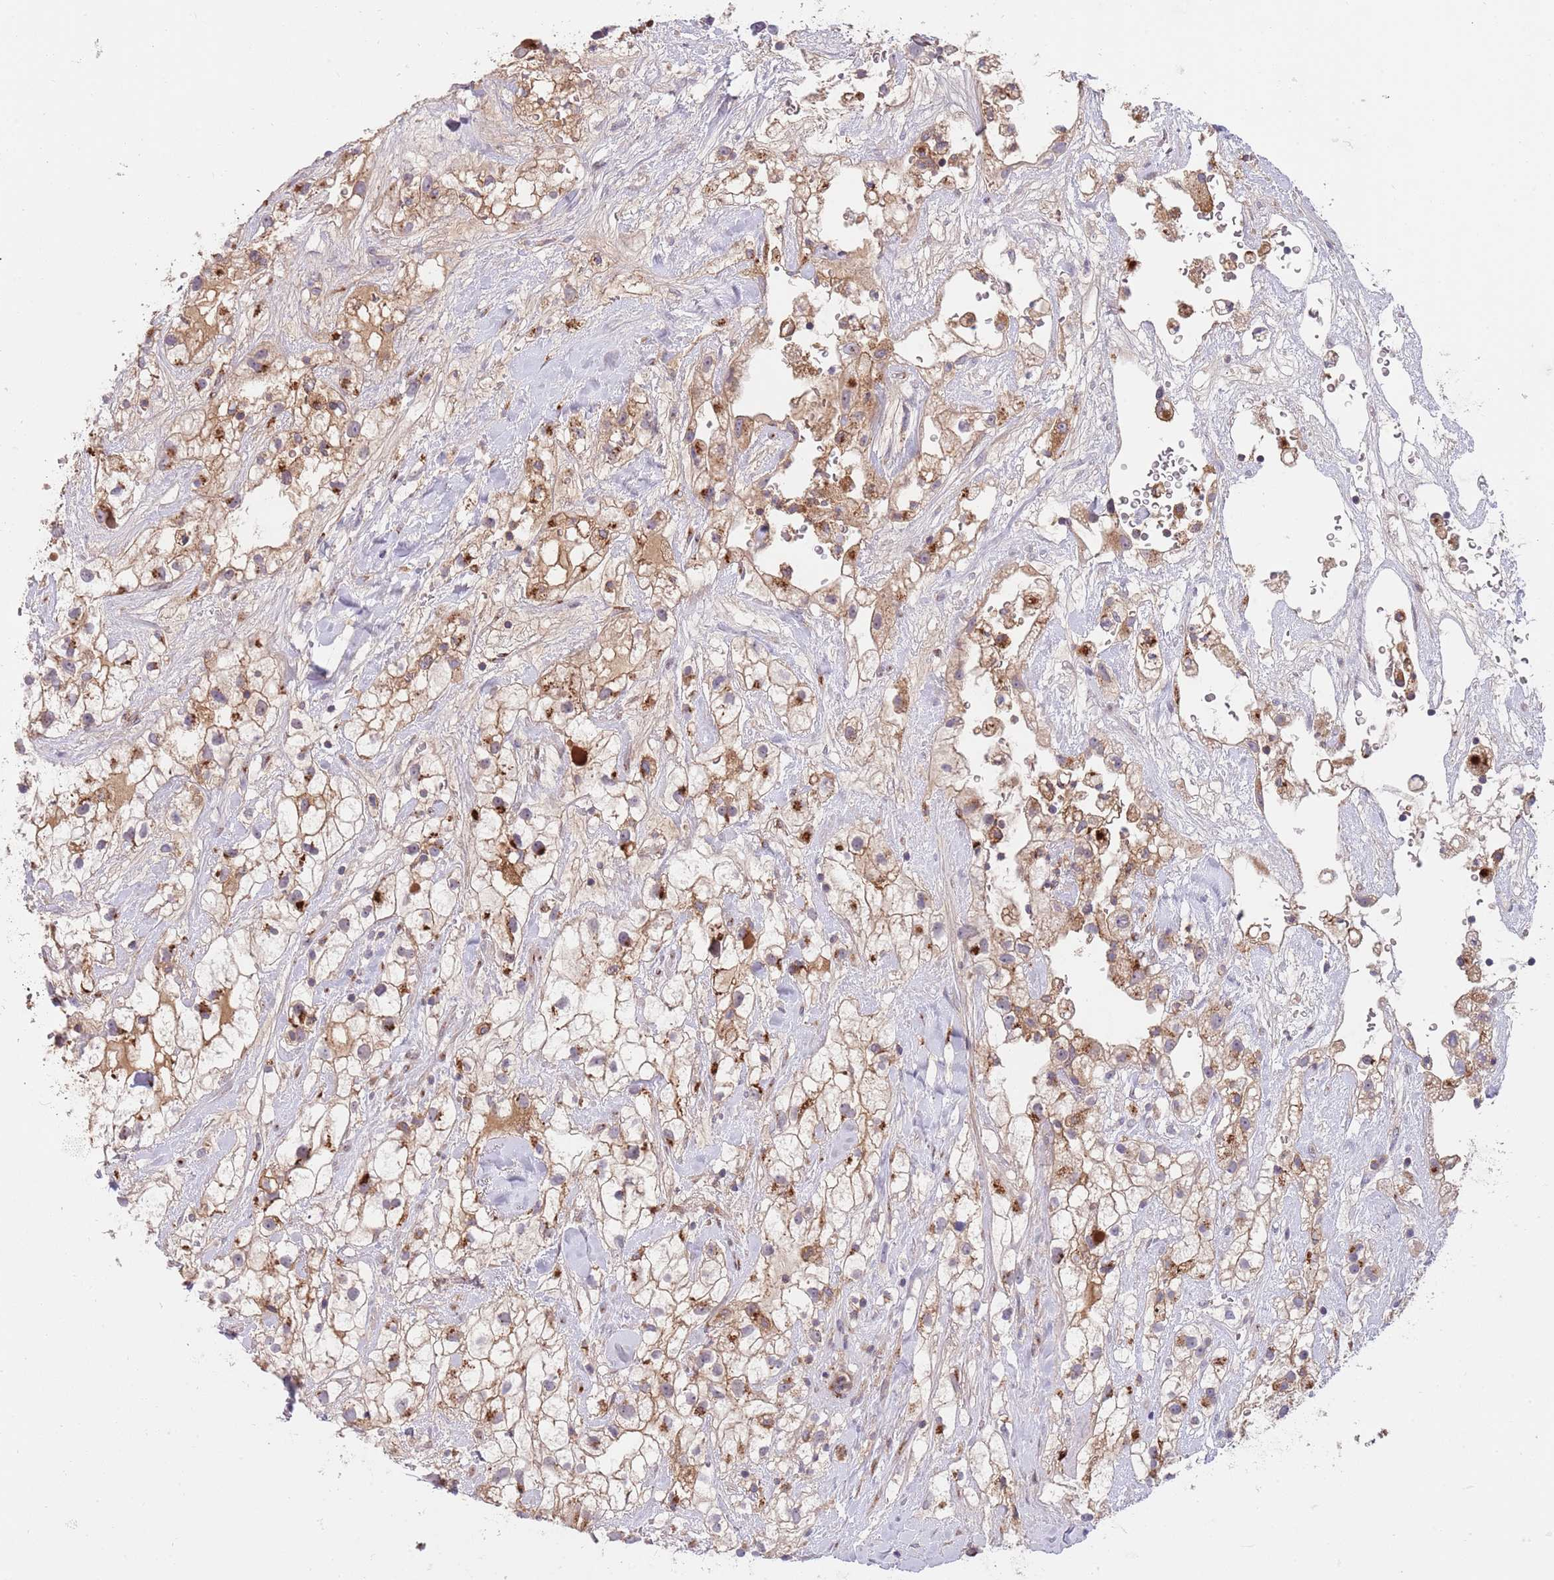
{"staining": {"intensity": "moderate", "quantity": "<25%", "location": "cytoplasmic/membranous"}, "tissue": "renal cancer", "cell_type": "Tumor cells", "image_type": "cancer", "snomed": [{"axis": "morphology", "description": "Adenocarcinoma, NOS"}, {"axis": "topography", "description": "Kidney"}], "caption": "A high-resolution histopathology image shows IHC staining of renal cancer (adenocarcinoma), which reveals moderate cytoplasmic/membranous positivity in about <25% of tumor cells.", "gene": "BTBD7", "patient": {"sex": "male", "age": 59}}